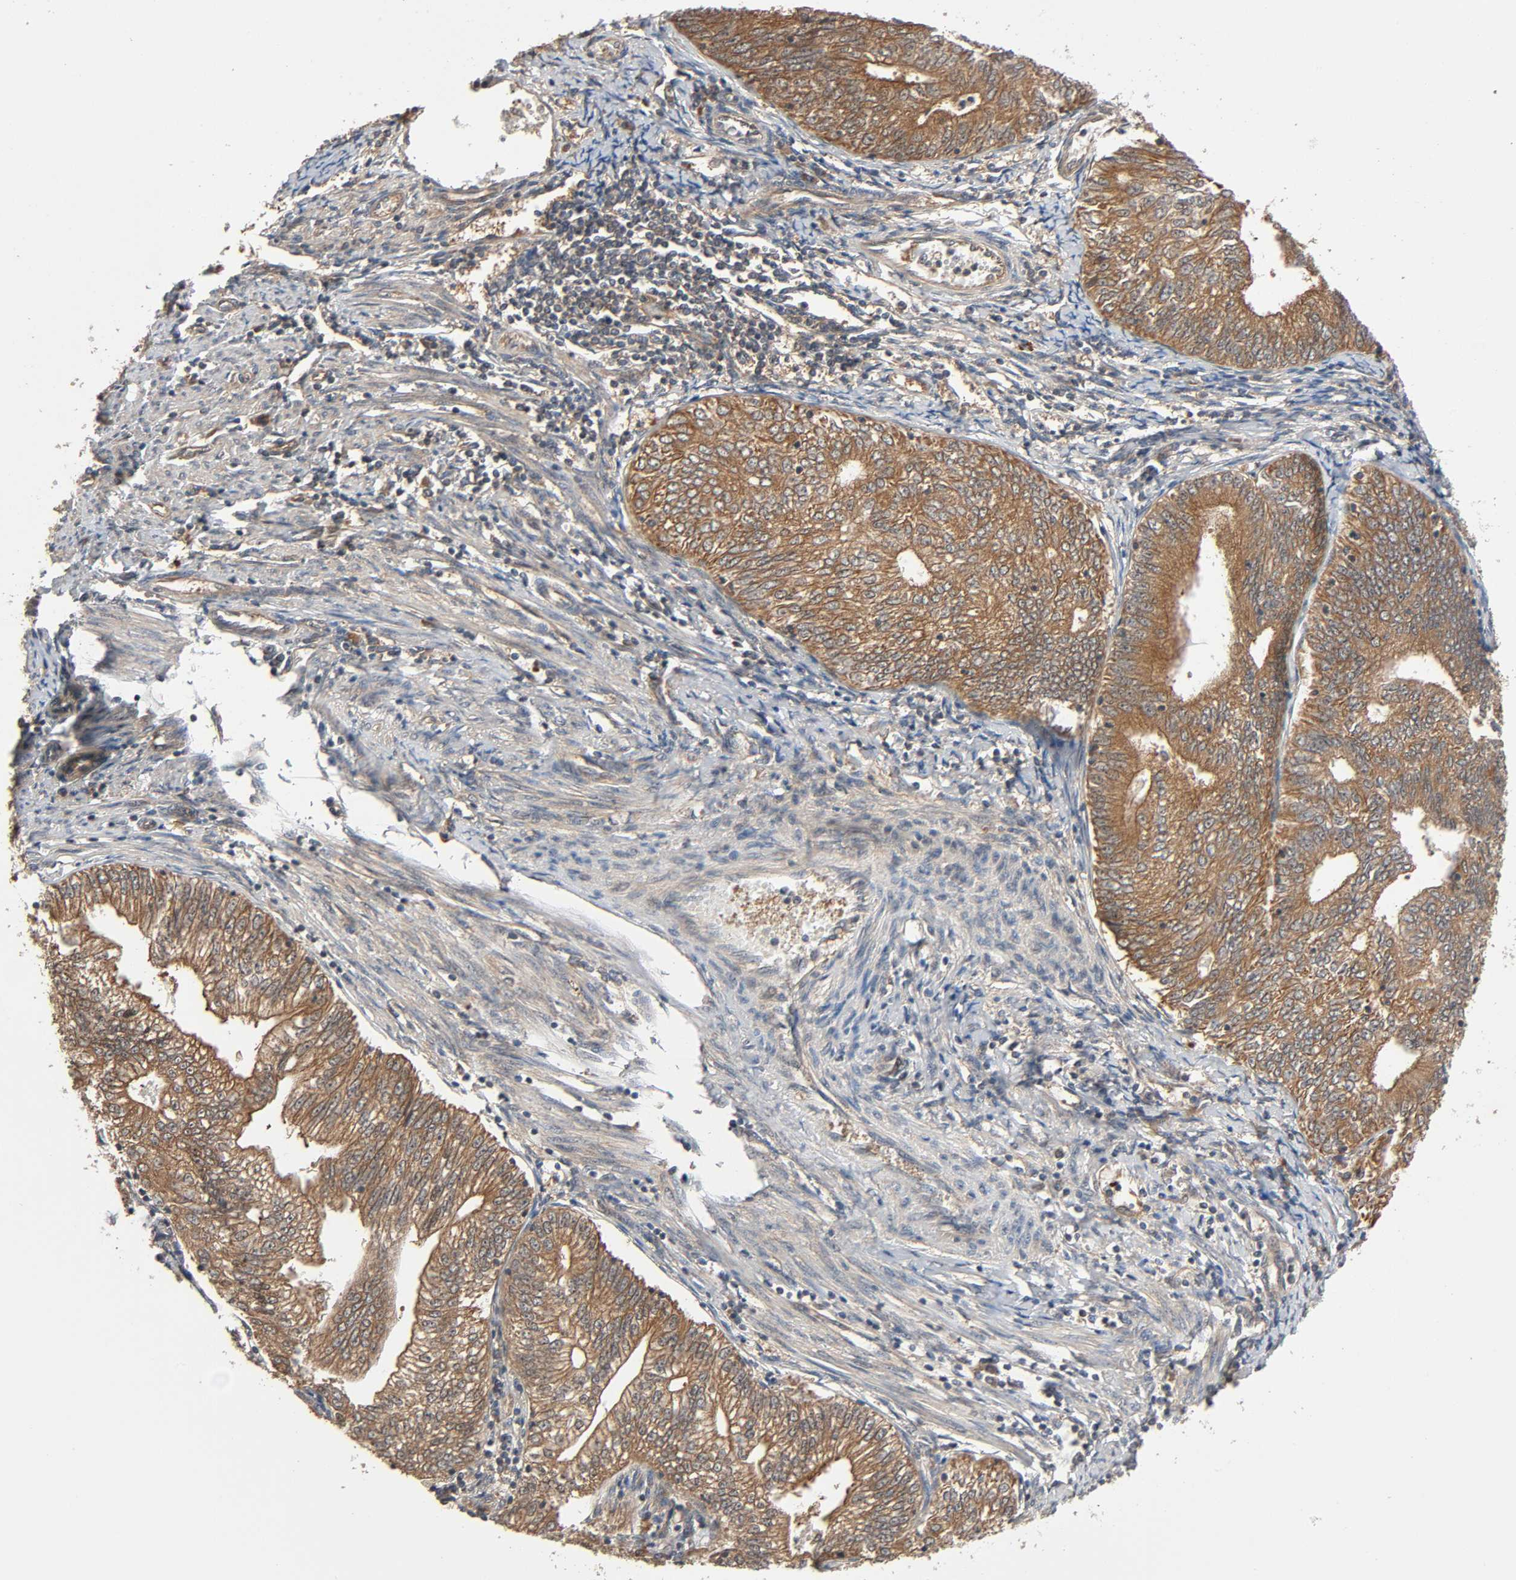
{"staining": {"intensity": "moderate", "quantity": ">75%", "location": "cytoplasmic/membranous"}, "tissue": "endometrial cancer", "cell_type": "Tumor cells", "image_type": "cancer", "snomed": [{"axis": "morphology", "description": "Adenocarcinoma, NOS"}, {"axis": "topography", "description": "Endometrium"}], "caption": "Immunohistochemical staining of human endometrial adenocarcinoma shows medium levels of moderate cytoplasmic/membranous expression in approximately >75% of tumor cells.", "gene": "PPP2R1B", "patient": {"sex": "female", "age": 69}}